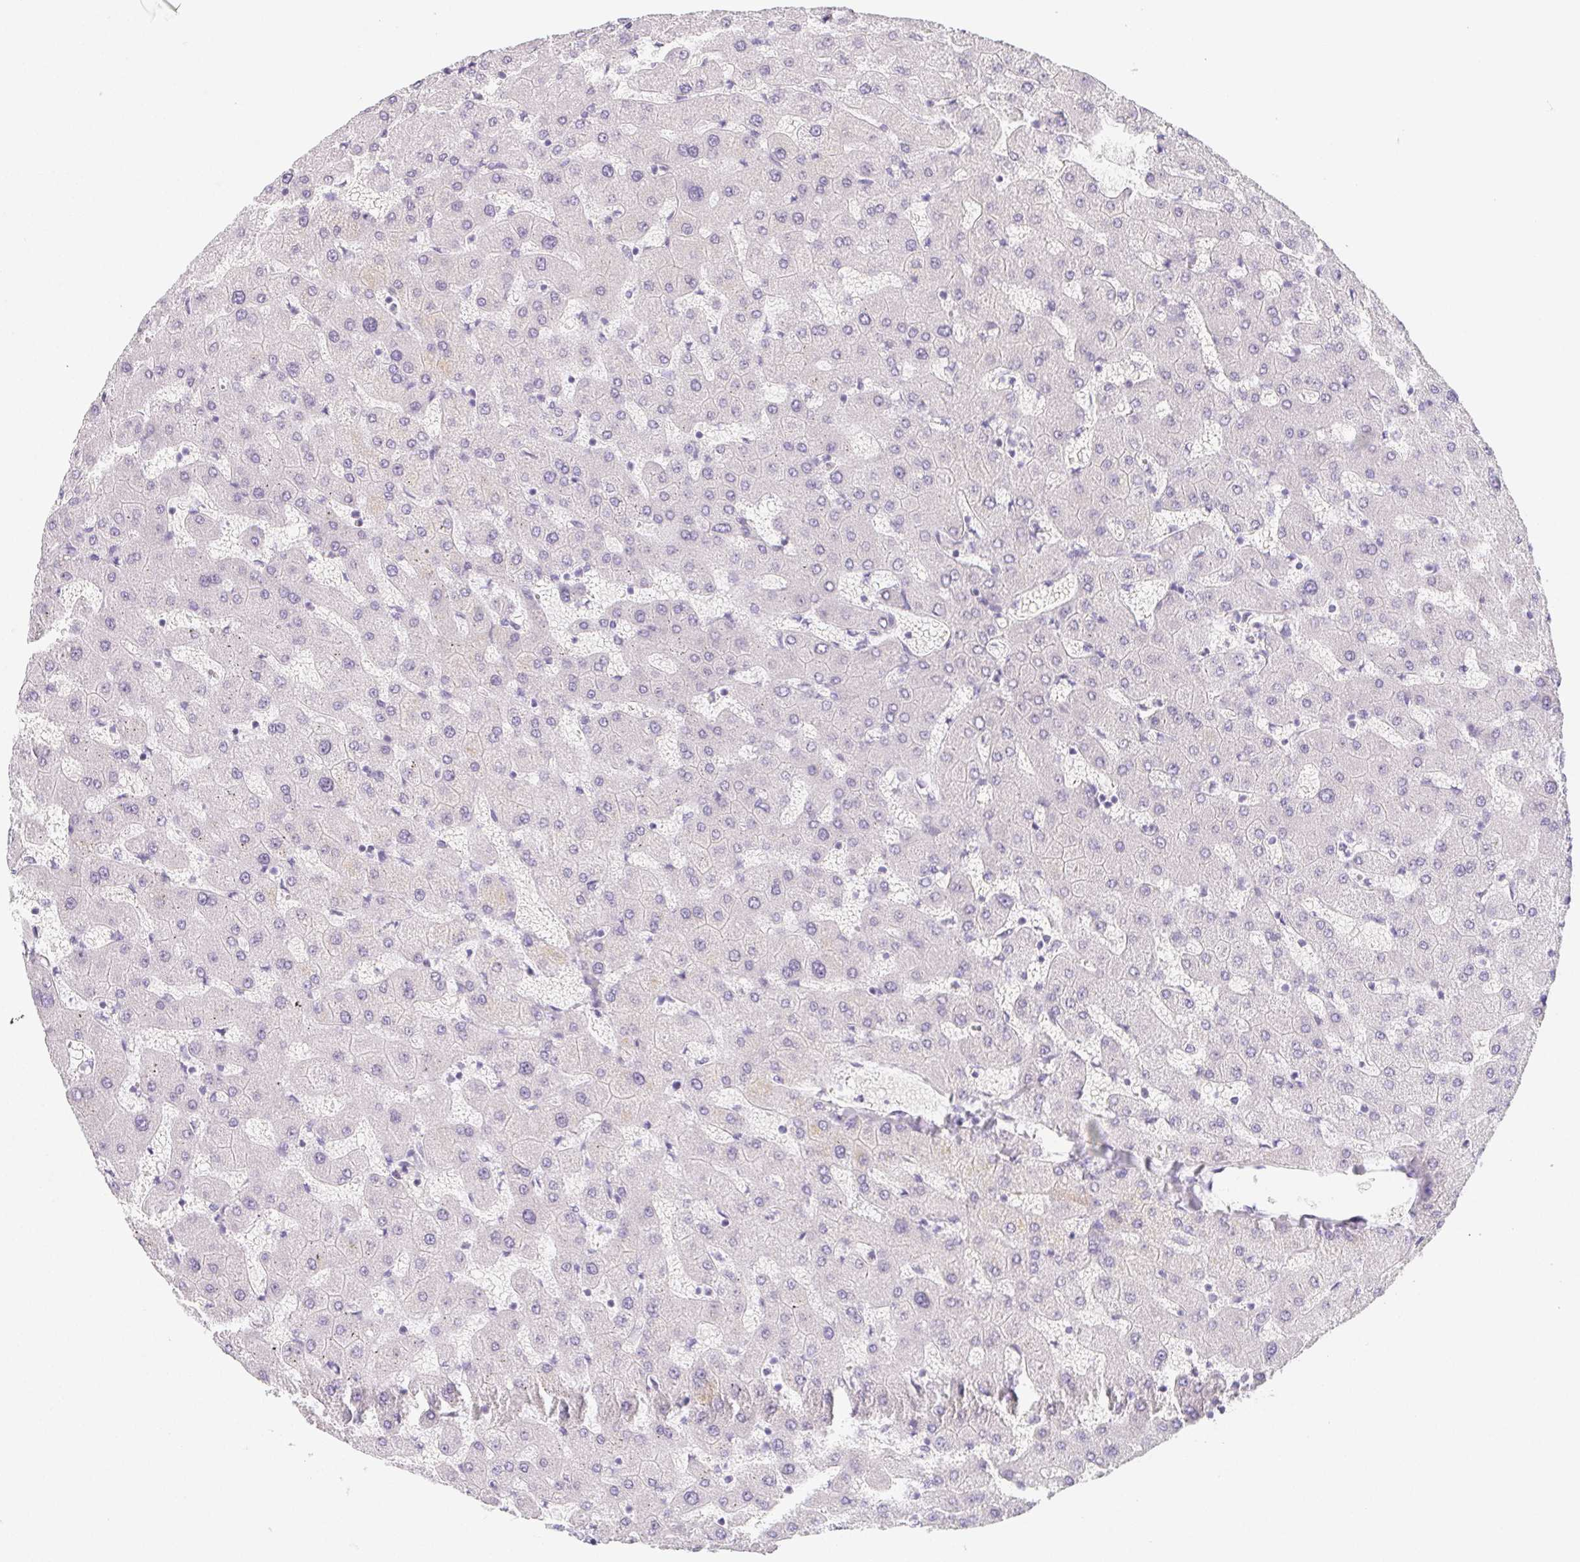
{"staining": {"intensity": "negative", "quantity": "none", "location": "none"}, "tissue": "liver", "cell_type": "Cholangiocytes", "image_type": "normal", "snomed": [{"axis": "morphology", "description": "Normal tissue, NOS"}, {"axis": "topography", "description": "Liver"}], "caption": "Micrograph shows no significant protein staining in cholangiocytes of unremarkable liver. Nuclei are stained in blue.", "gene": "ZBBX", "patient": {"sex": "female", "age": 63}}